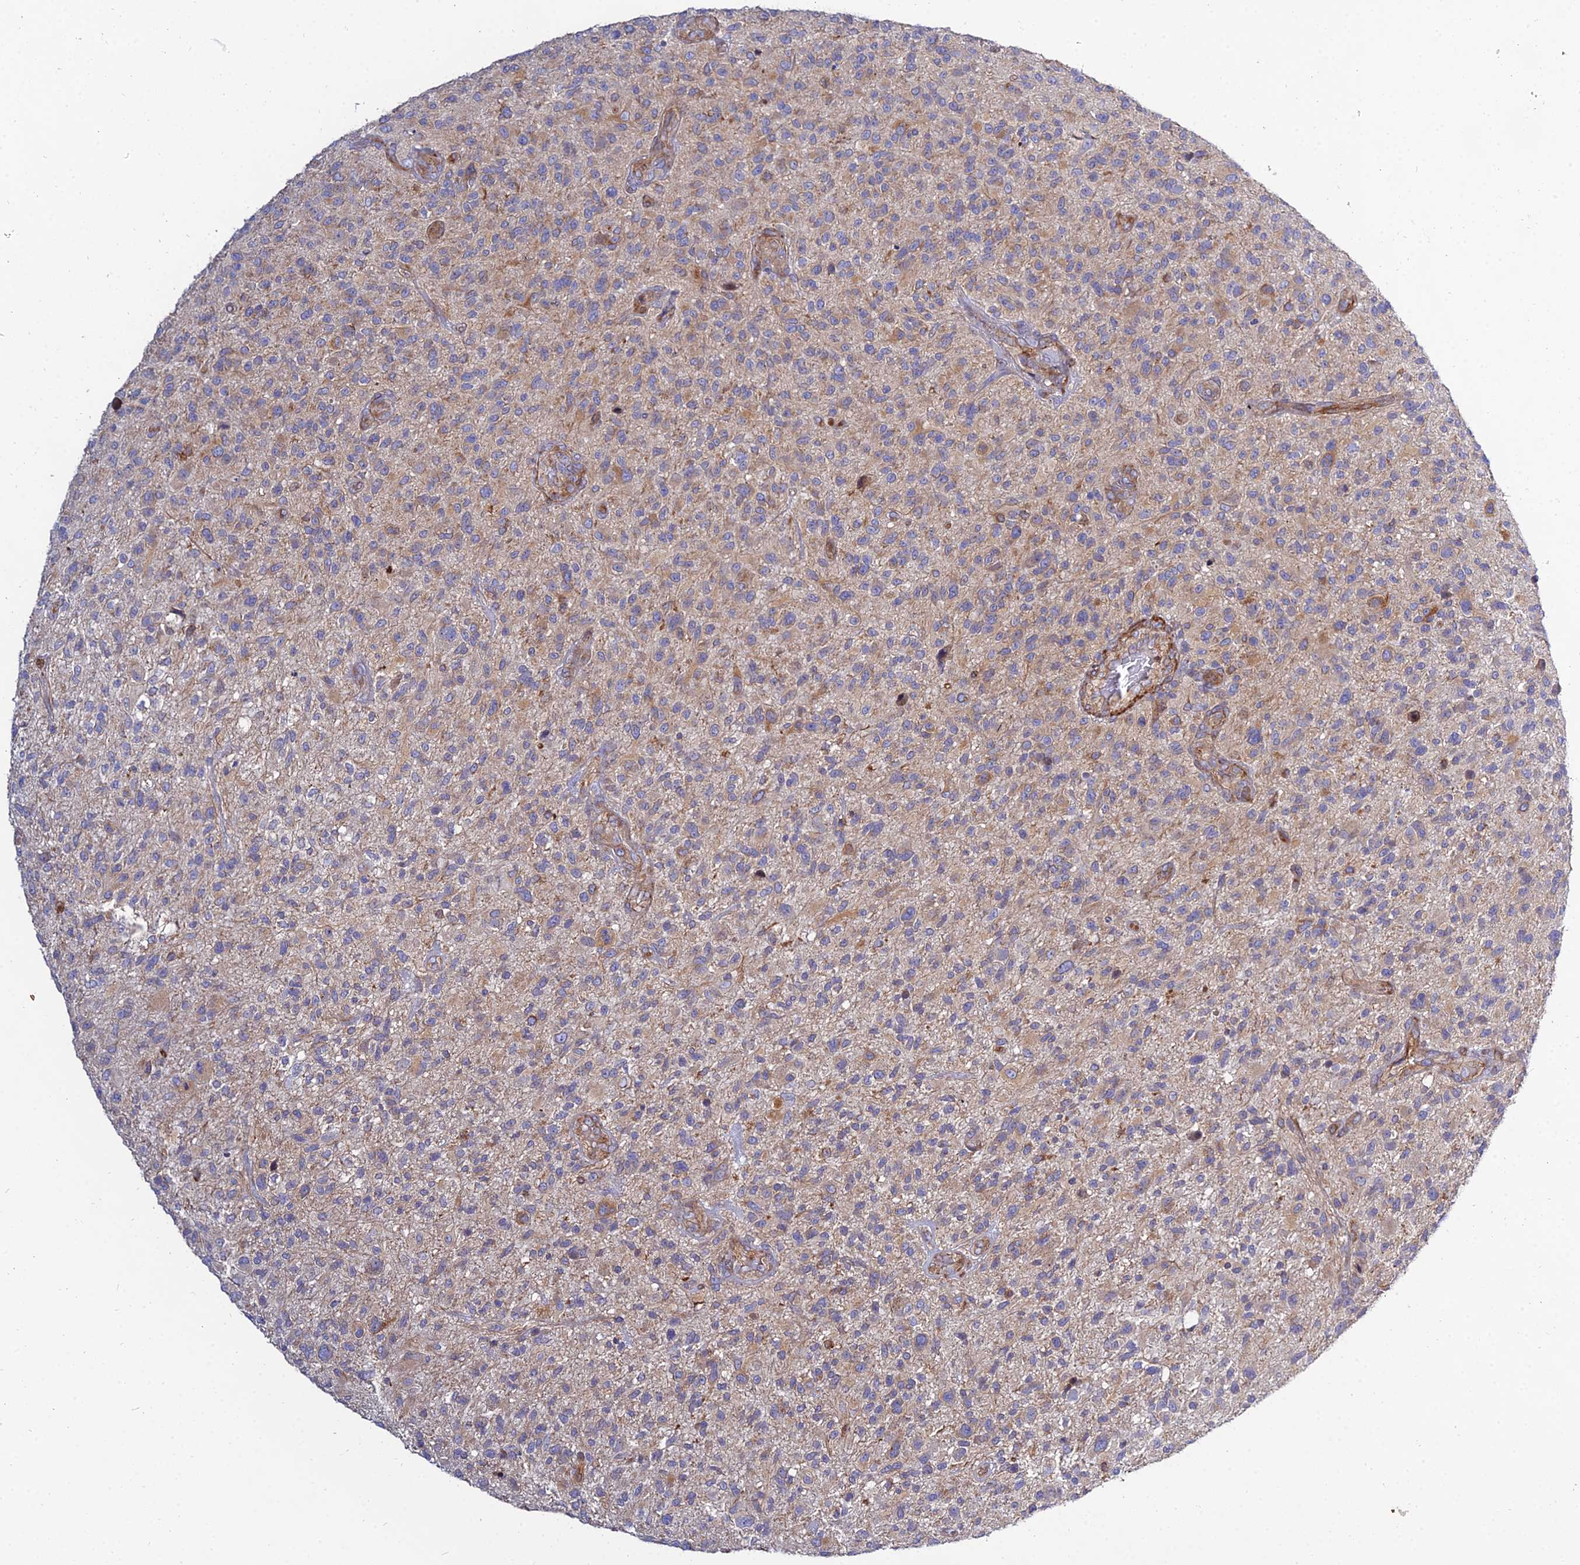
{"staining": {"intensity": "weak", "quantity": "<25%", "location": "cytoplasmic/membranous"}, "tissue": "glioma", "cell_type": "Tumor cells", "image_type": "cancer", "snomed": [{"axis": "morphology", "description": "Glioma, malignant, High grade"}, {"axis": "topography", "description": "Brain"}], "caption": "Protein analysis of glioma reveals no significant staining in tumor cells. (DAB (3,3'-diaminobenzidine) IHC visualized using brightfield microscopy, high magnification).", "gene": "ARL6IP1", "patient": {"sex": "male", "age": 47}}